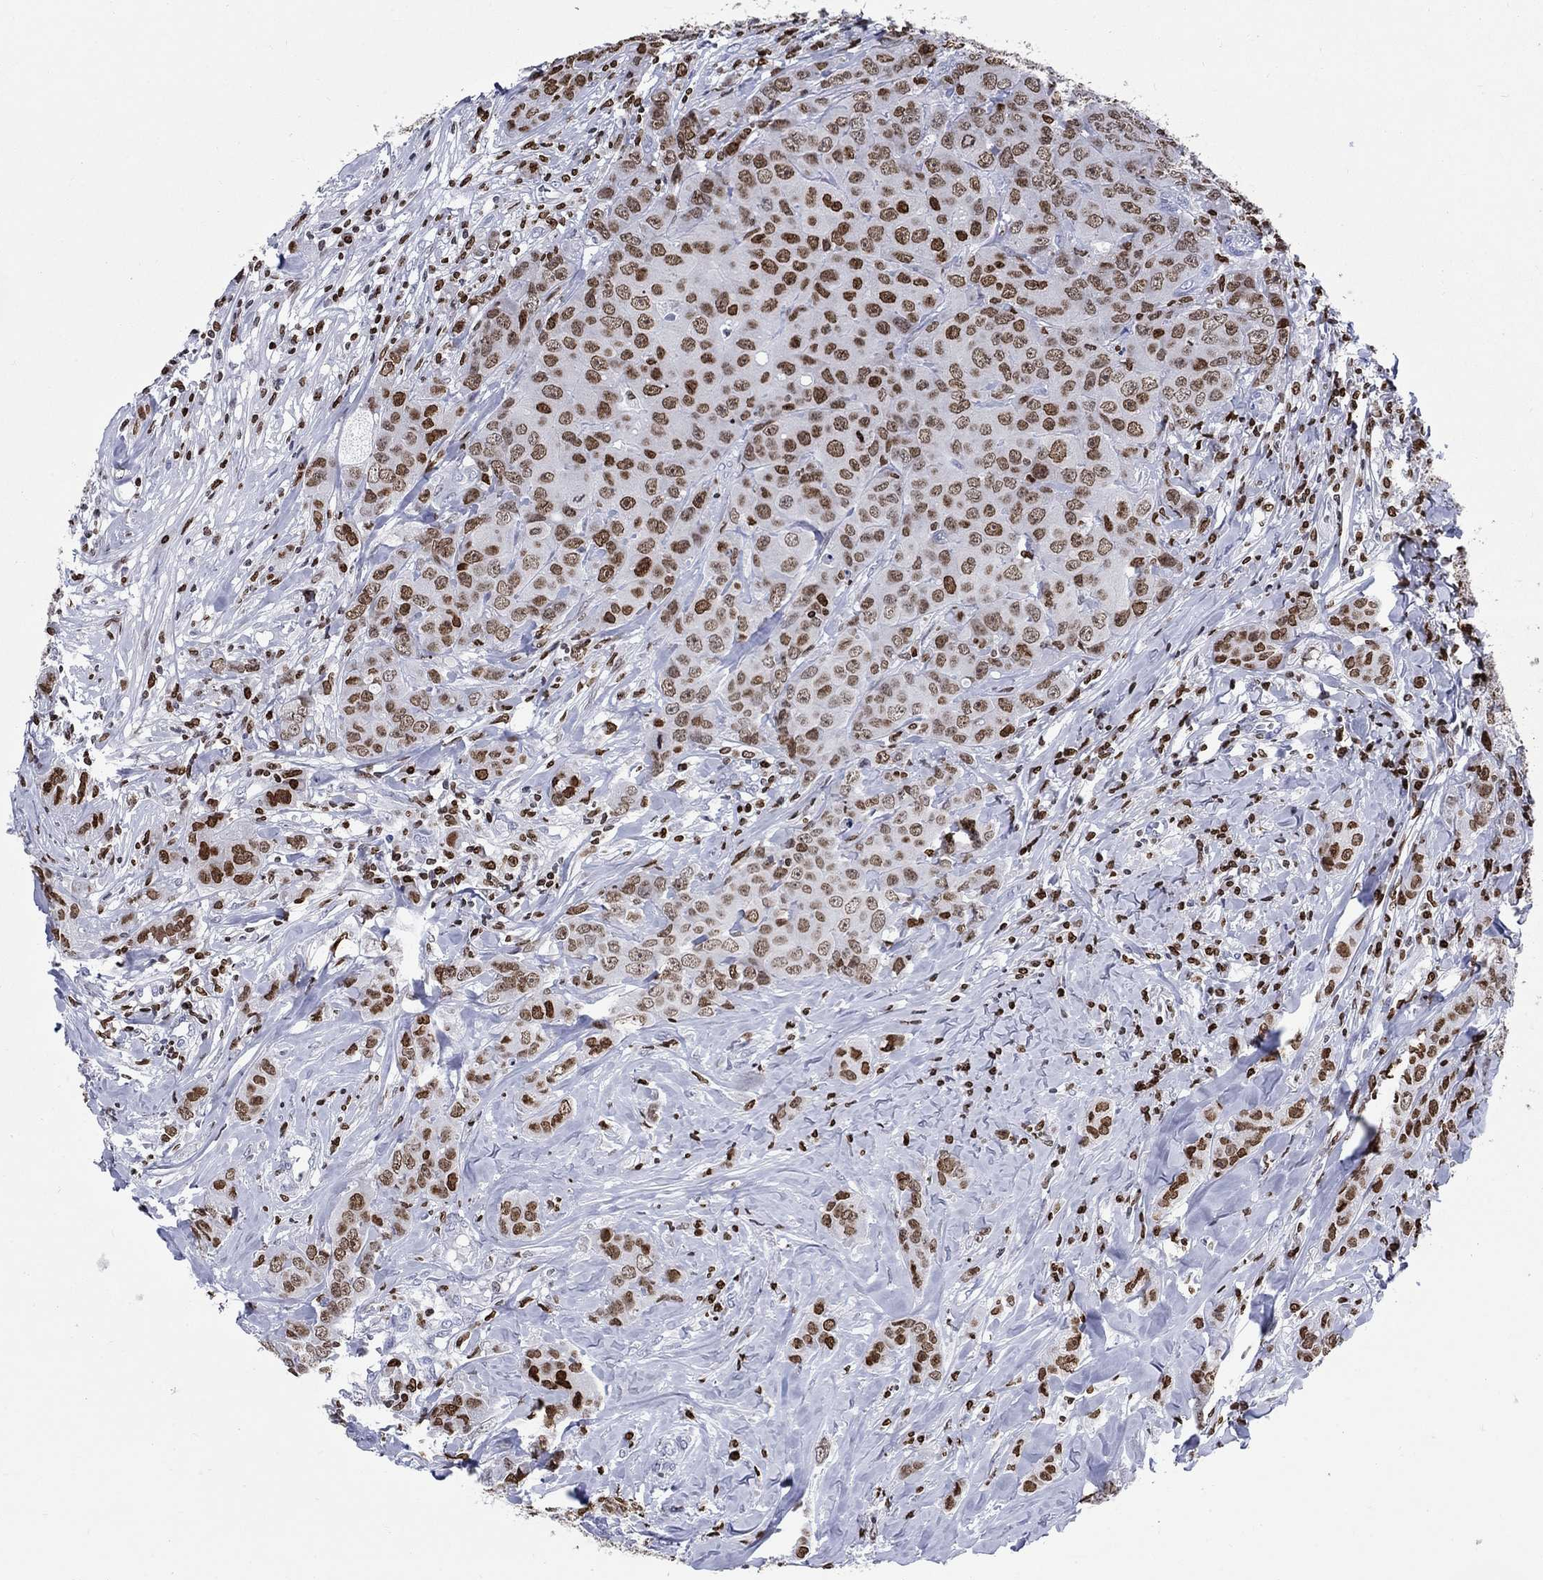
{"staining": {"intensity": "strong", "quantity": "25%-75%", "location": "nuclear"}, "tissue": "breast cancer", "cell_type": "Tumor cells", "image_type": "cancer", "snomed": [{"axis": "morphology", "description": "Duct carcinoma"}, {"axis": "topography", "description": "Breast"}], "caption": "Tumor cells exhibit strong nuclear expression in approximately 25%-75% of cells in infiltrating ductal carcinoma (breast). (IHC, brightfield microscopy, high magnification).", "gene": "HMGA1", "patient": {"sex": "female", "age": 43}}